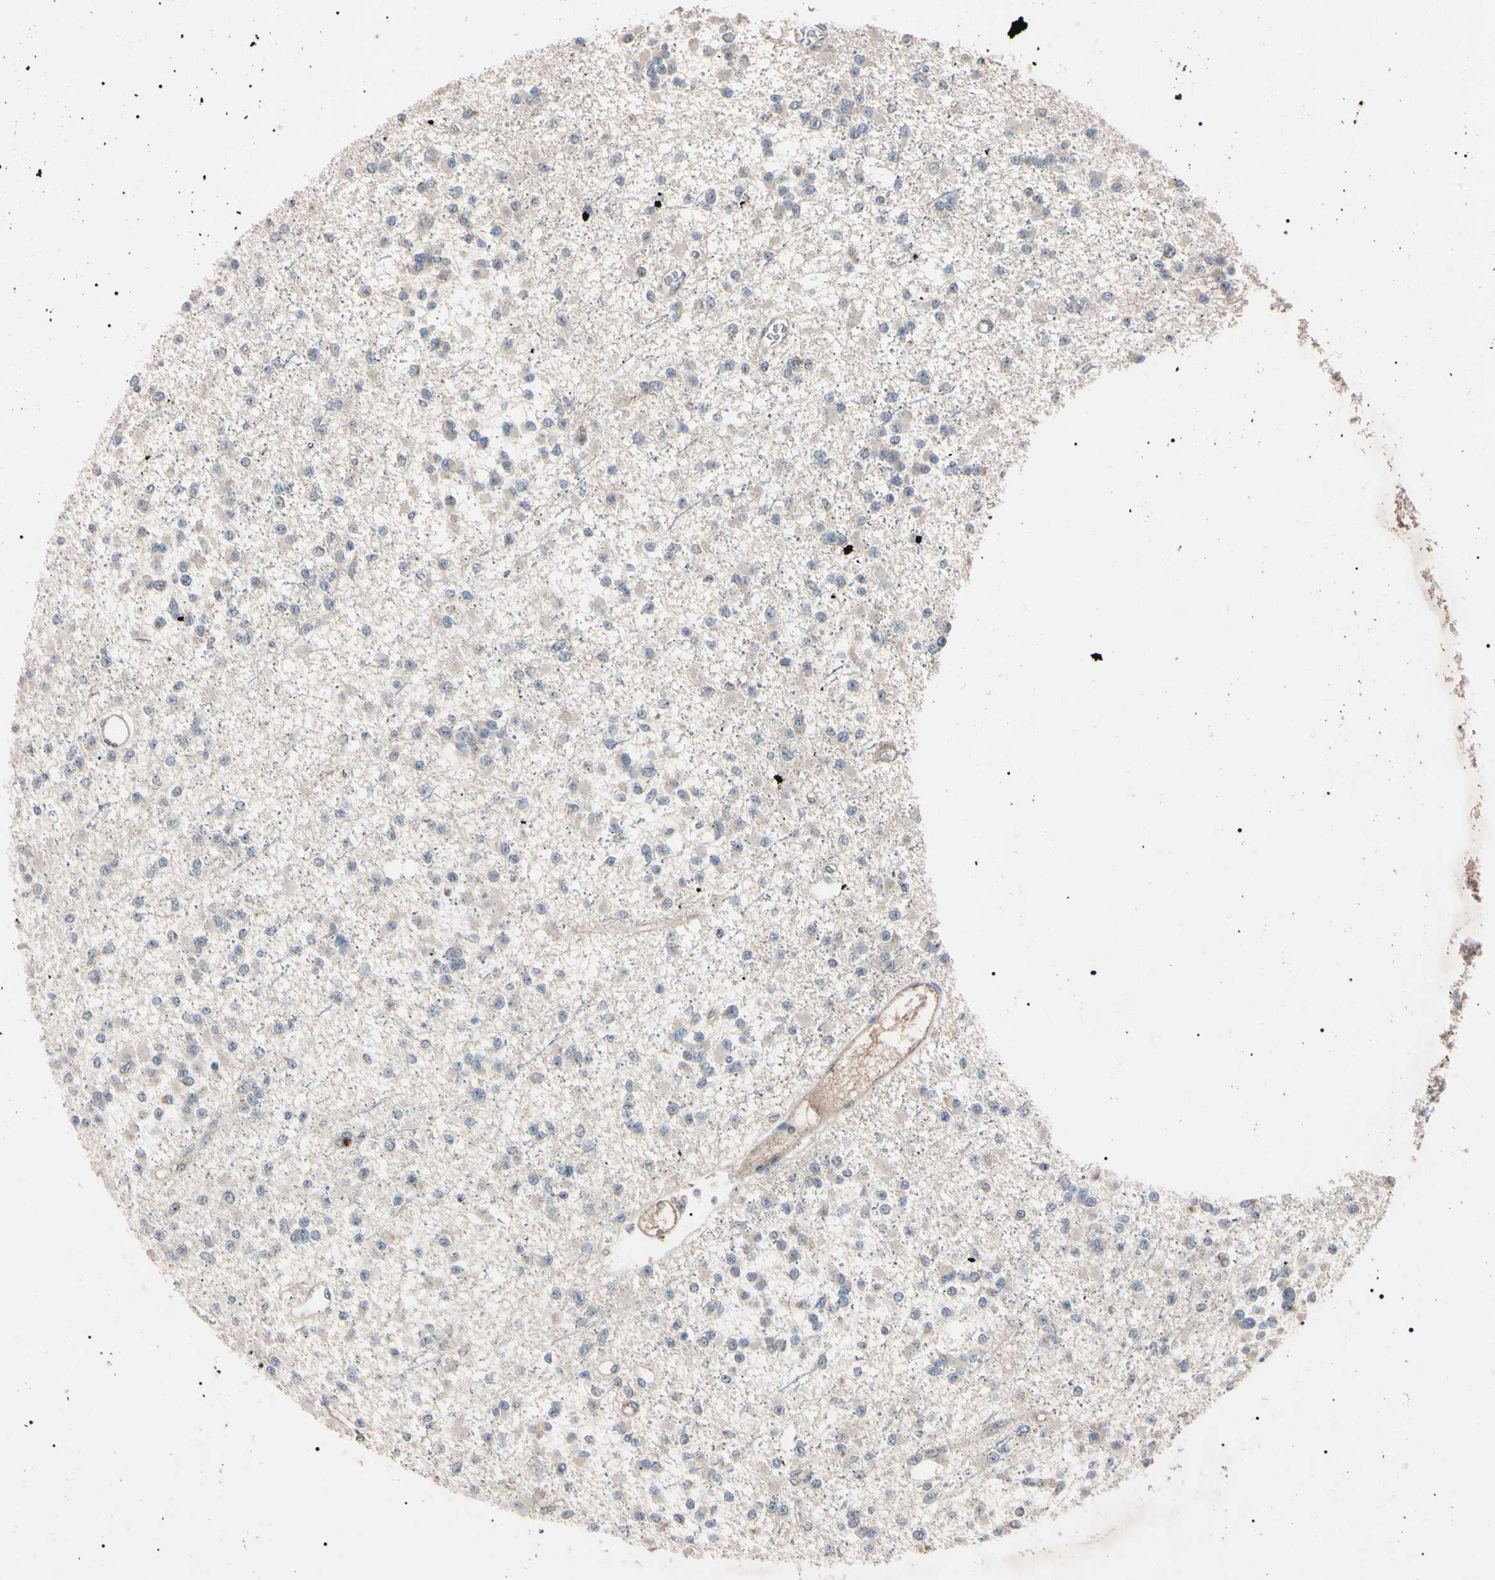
{"staining": {"intensity": "negative", "quantity": "none", "location": "none"}, "tissue": "glioma", "cell_type": "Tumor cells", "image_type": "cancer", "snomed": [{"axis": "morphology", "description": "Glioma, malignant, Low grade"}, {"axis": "topography", "description": "Brain"}], "caption": "Tumor cells show no significant expression in malignant glioma (low-grade). The staining was performed using DAB (3,3'-diaminobenzidine) to visualize the protein expression in brown, while the nuclei were stained in blue with hematoxylin (Magnification: 20x).", "gene": "TRAF5", "patient": {"sex": "female", "age": 22}}